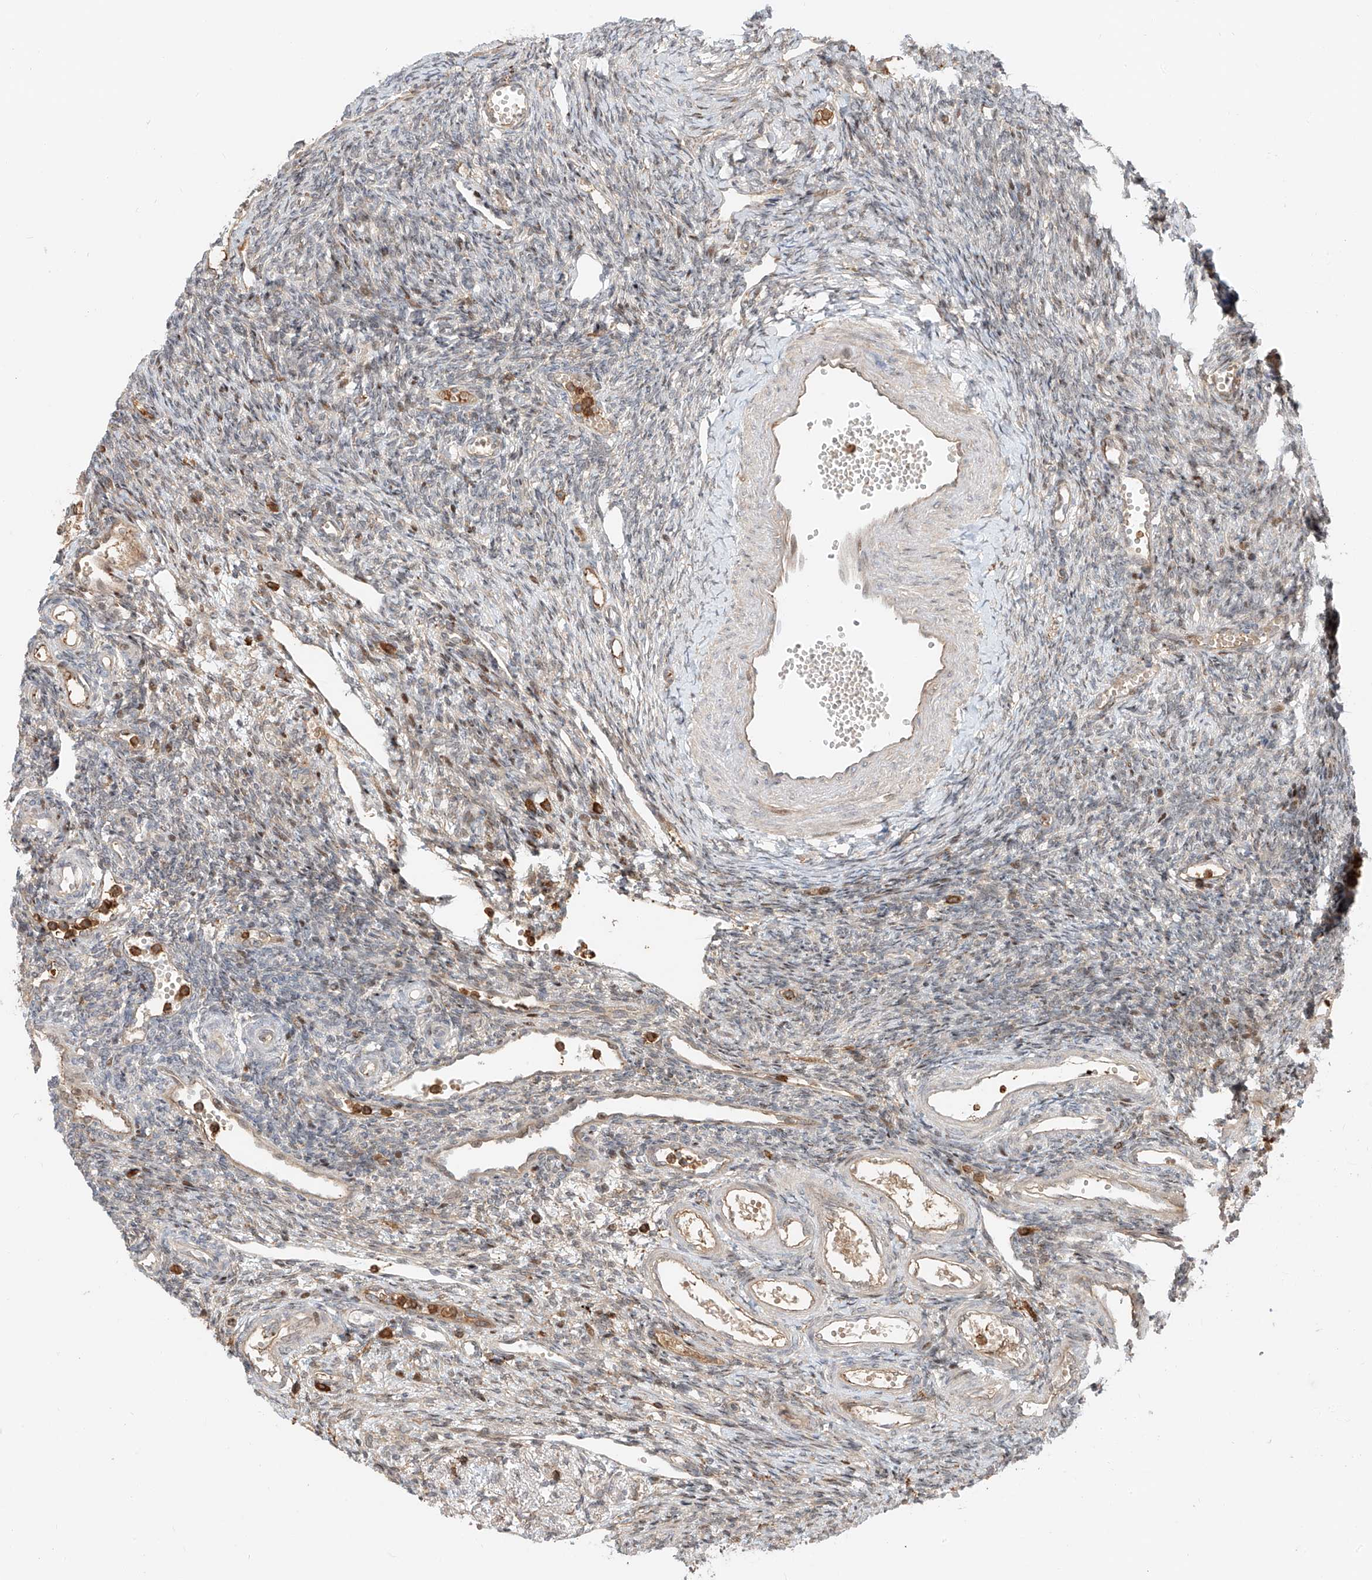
{"staining": {"intensity": "moderate", "quantity": ">75%", "location": "cytoplasmic/membranous,nuclear"}, "tissue": "ovary", "cell_type": "Follicle cells", "image_type": "normal", "snomed": [{"axis": "morphology", "description": "Normal tissue, NOS"}, {"axis": "morphology", "description": "Cyst, NOS"}, {"axis": "topography", "description": "Ovary"}], "caption": "Protein positivity by immunohistochemistry demonstrates moderate cytoplasmic/membranous,nuclear positivity in about >75% of follicle cells in benign ovary.", "gene": "CEP162", "patient": {"sex": "female", "age": 33}}